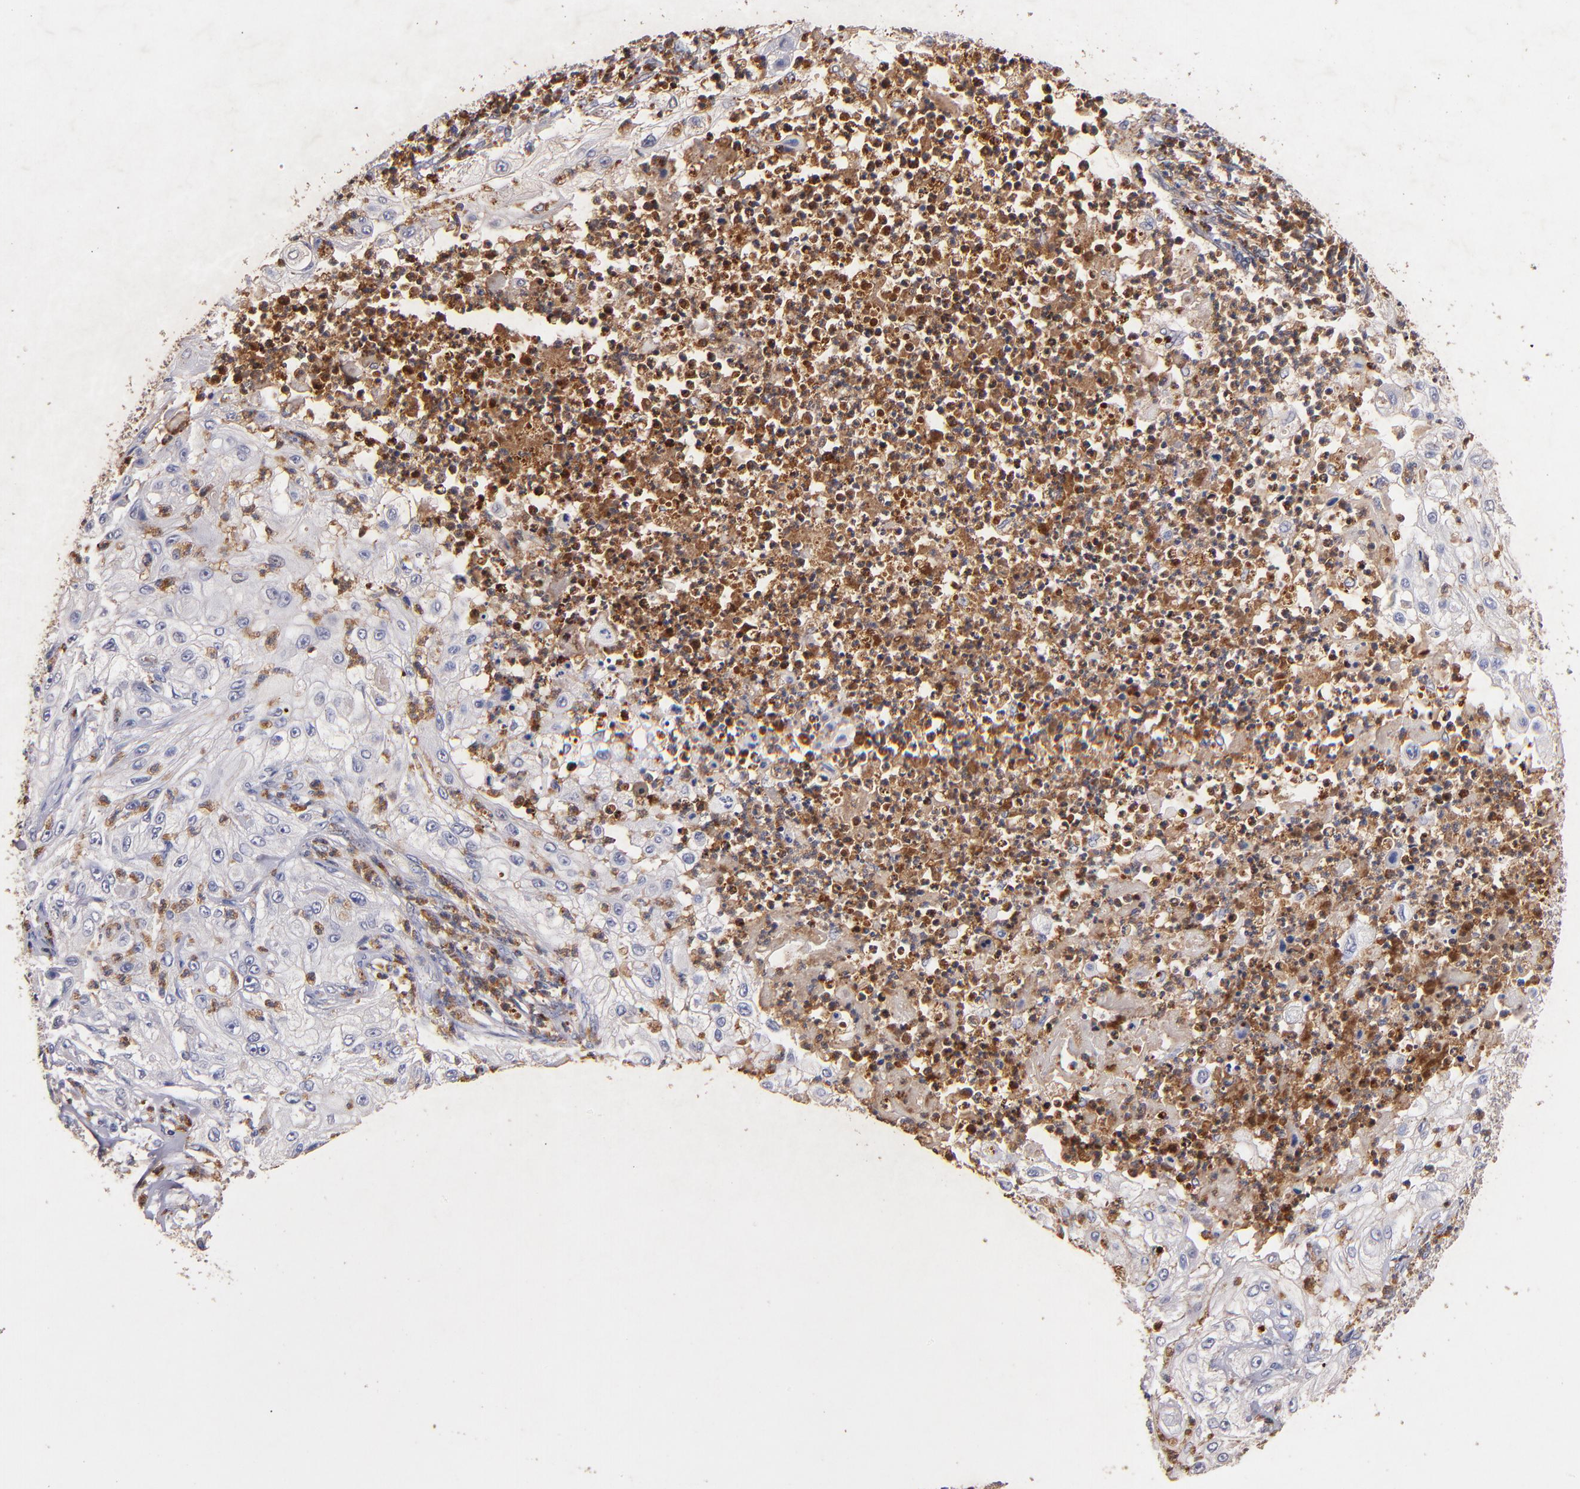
{"staining": {"intensity": "negative", "quantity": "none", "location": "none"}, "tissue": "lung cancer", "cell_type": "Tumor cells", "image_type": "cancer", "snomed": [{"axis": "morphology", "description": "Inflammation, NOS"}, {"axis": "morphology", "description": "Squamous cell carcinoma, NOS"}, {"axis": "topography", "description": "Lymph node"}, {"axis": "topography", "description": "Soft tissue"}, {"axis": "topography", "description": "Lung"}], "caption": "Immunohistochemical staining of lung cancer (squamous cell carcinoma) reveals no significant expression in tumor cells. The staining is performed using DAB (3,3'-diaminobenzidine) brown chromogen with nuclei counter-stained in using hematoxylin.", "gene": "TTLL12", "patient": {"sex": "male", "age": 66}}